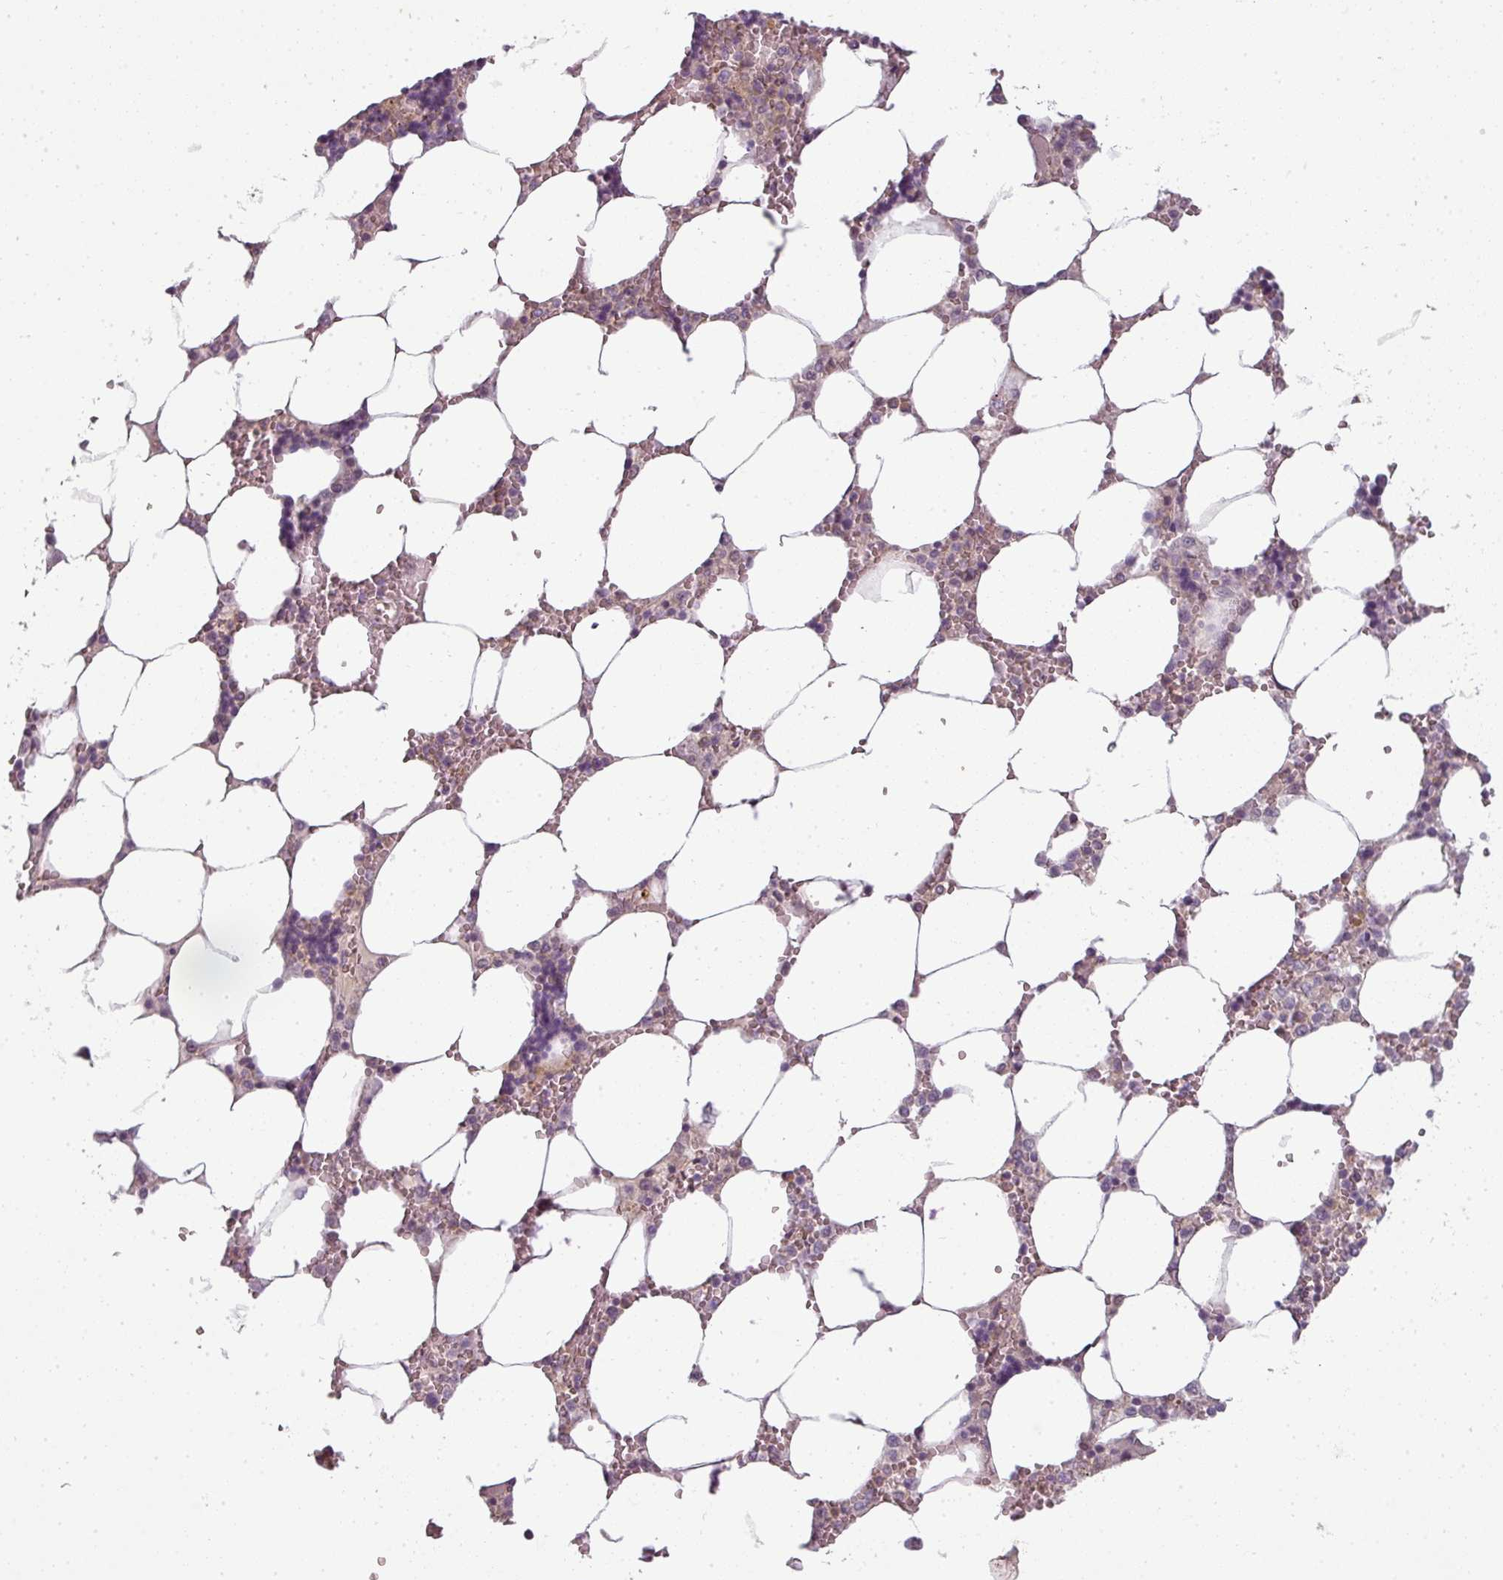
{"staining": {"intensity": "negative", "quantity": "none", "location": "none"}, "tissue": "bone marrow", "cell_type": "Hematopoietic cells", "image_type": "normal", "snomed": [{"axis": "morphology", "description": "Normal tissue, NOS"}, {"axis": "topography", "description": "Bone marrow"}], "caption": "Immunohistochemistry (IHC) of benign bone marrow reveals no positivity in hematopoietic cells. (DAB (3,3'-diaminobenzidine) immunohistochemistry (IHC) with hematoxylin counter stain).", "gene": "SLC16A9", "patient": {"sex": "male", "age": 64}}